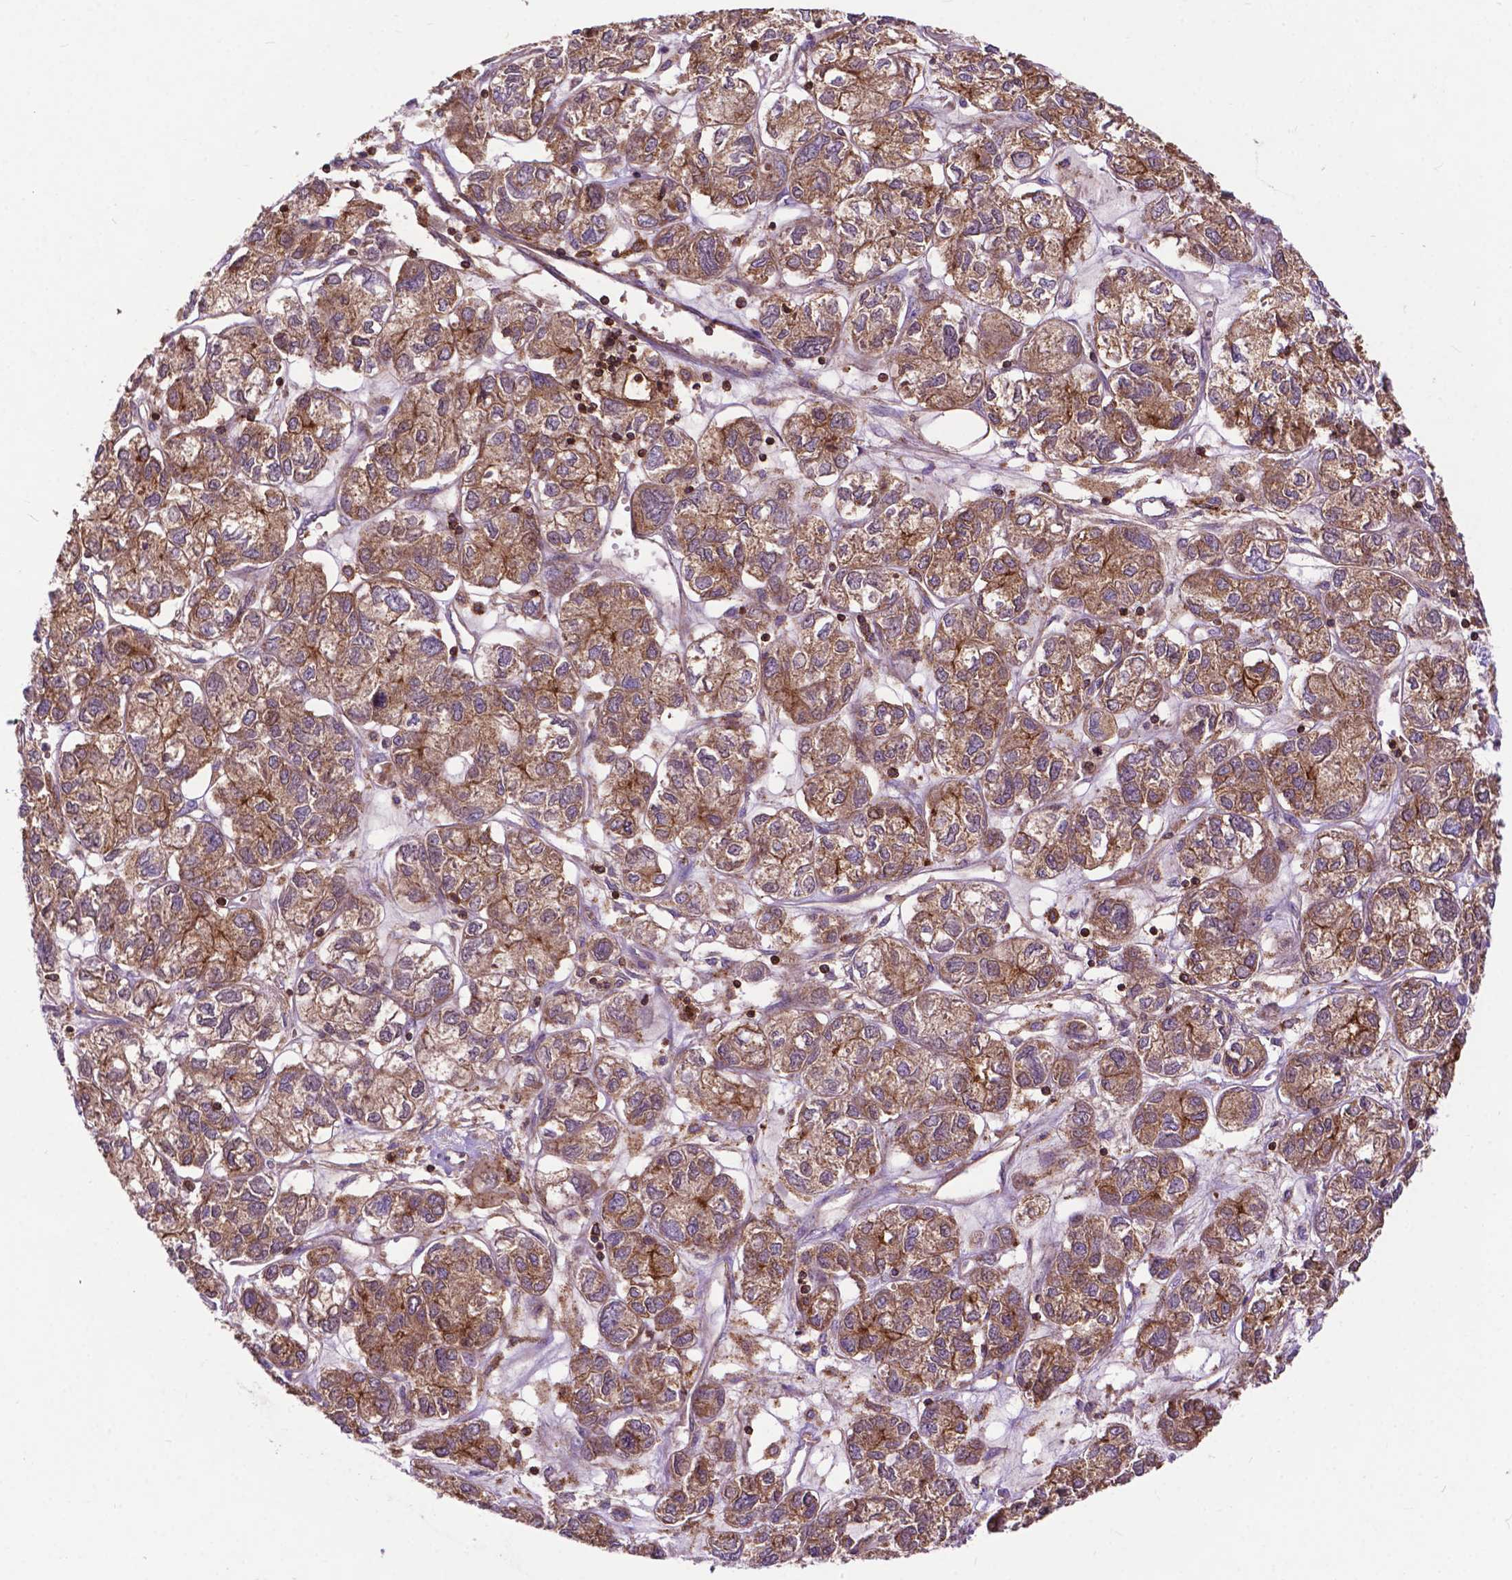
{"staining": {"intensity": "moderate", "quantity": ">75%", "location": "cytoplasmic/membranous"}, "tissue": "ovarian cancer", "cell_type": "Tumor cells", "image_type": "cancer", "snomed": [{"axis": "morphology", "description": "Carcinoma, endometroid"}, {"axis": "topography", "description": "Ovary"}], "caption": "Moderate cytoplasmic/membranous staining for a protein is identified in approximately >75% of tumor cells of endometroid carcinoma (ovarian) using immunohistochemistry (IHC).", "gene": "CHMP4A", "patient": {"sex": "female", "age": 64}}